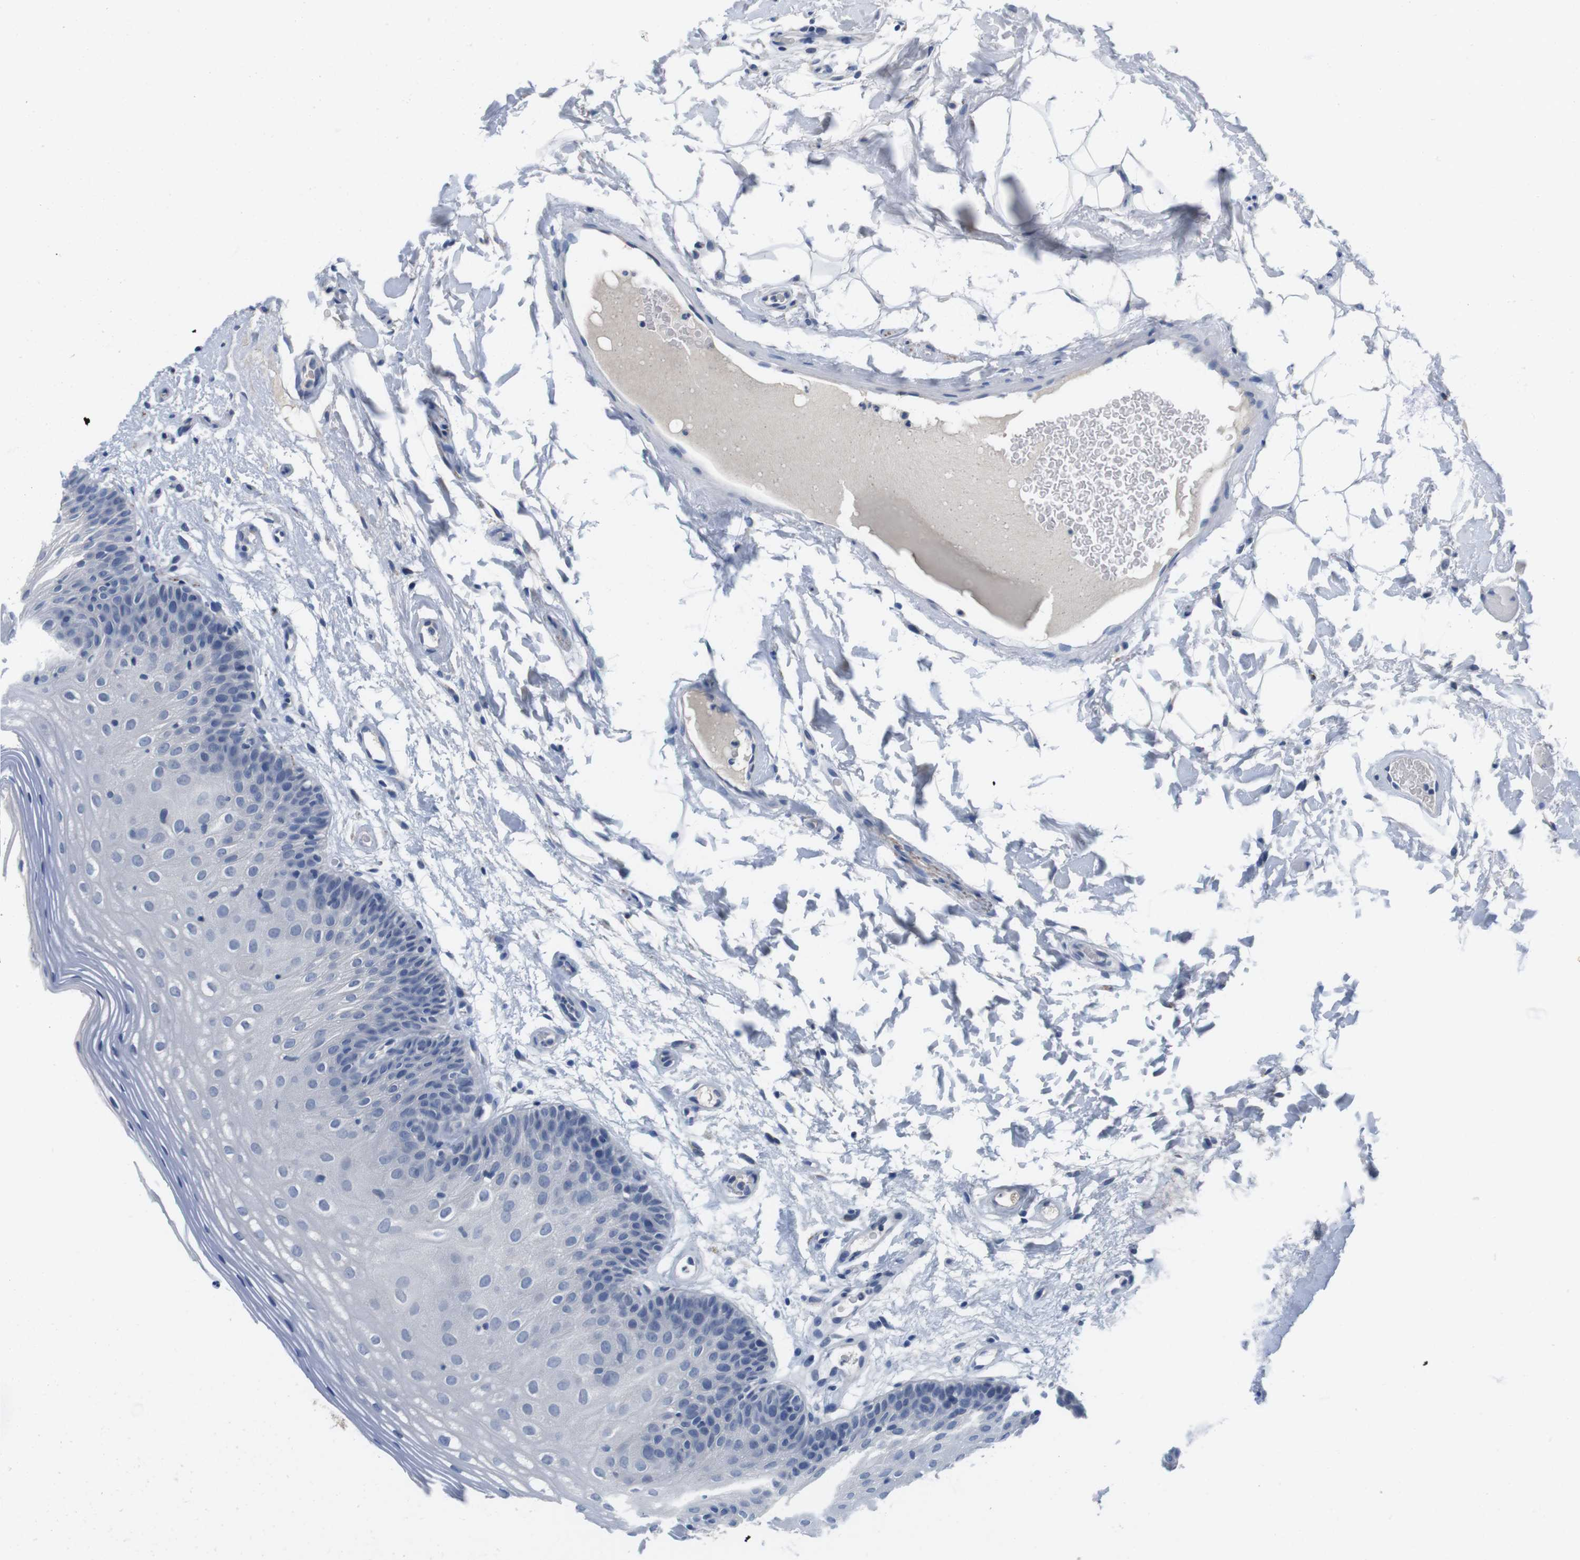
{"staining": {"intensity": "negative", "quantity": "none", "location": "none"}, "tissue": "oral mucosa", "cell_type": "Squamous epithelial cells", "image_type": "normal", "snomed": [{"axis": "morphology", "description": "Normal tissue, NOS"}, {"axis": "morphology", "description": "Squamous cell carcinoma, NOS"}, {"axis": "topography", "description": "Skeletal muscle"}, {"axis": "topography", "description": "Oral tissue"}], "caption": "This is an immunohistochemistry (IHC) histopathology image of benign human oral mucosa. There is no positivity in squamous epithelial cells.", "gene": "MAP6", "patient": {"sex": "male", "age": 71}}